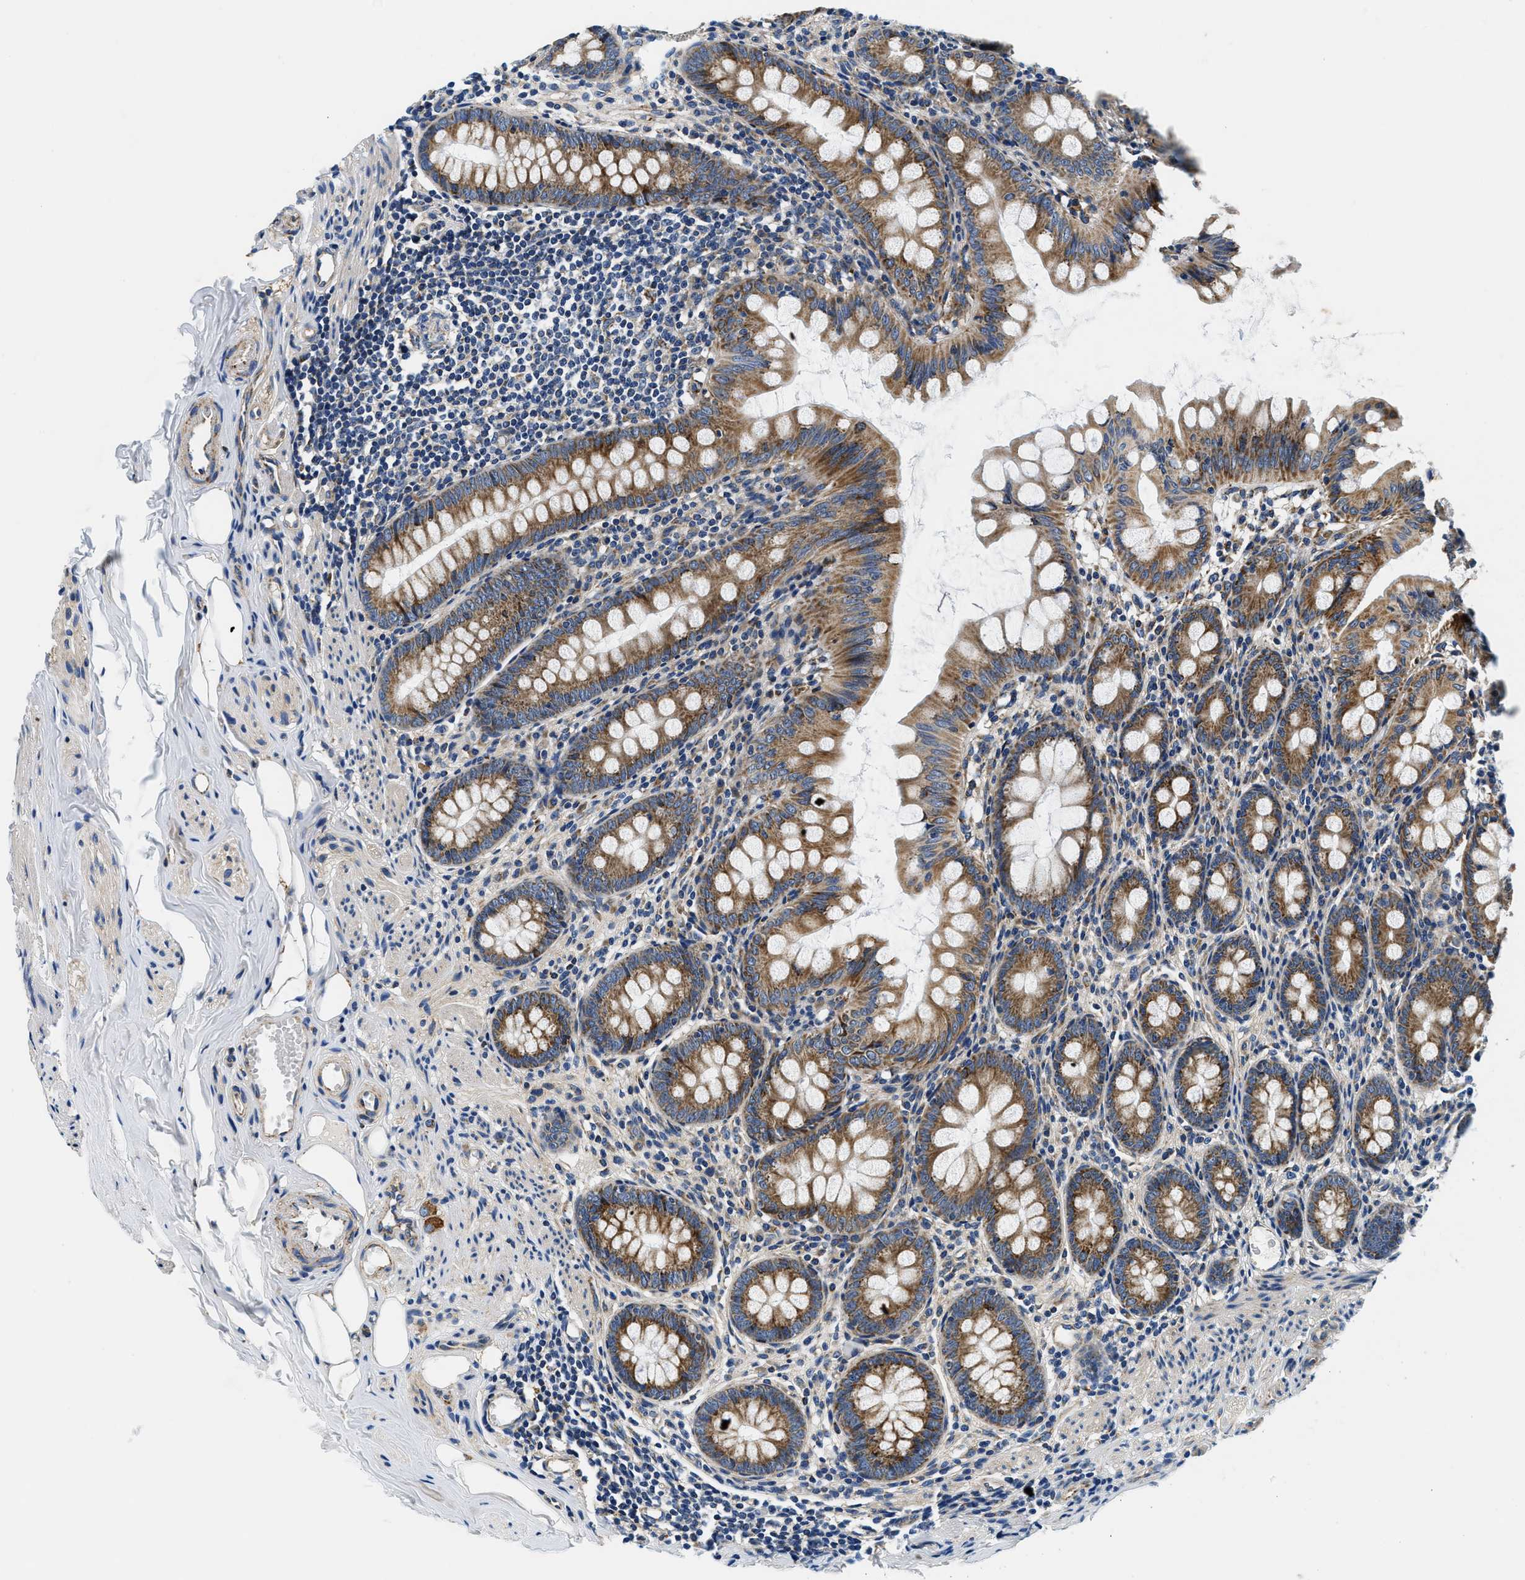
{"staining": {"intensity": "moderate", "quantity": ">75%", "location": "cytoplasmic/membranous"}, "tissue": "appendix", "cell_type": "Glandular cells", "image_type": "normal", "snomed": [{"axis": "morphology", "description": "Normal tissue, NOS"}, {"axis": "topography", "description": "Appendix"}], "caption": "Benign appendix exhibits moderate cytoplasmic/membranous staining in approximately >75% of glandular cells, visualized by immunohistochemistry.", "gene": "SAMD4B", "patient": {"sex": "female", "age": 77}}